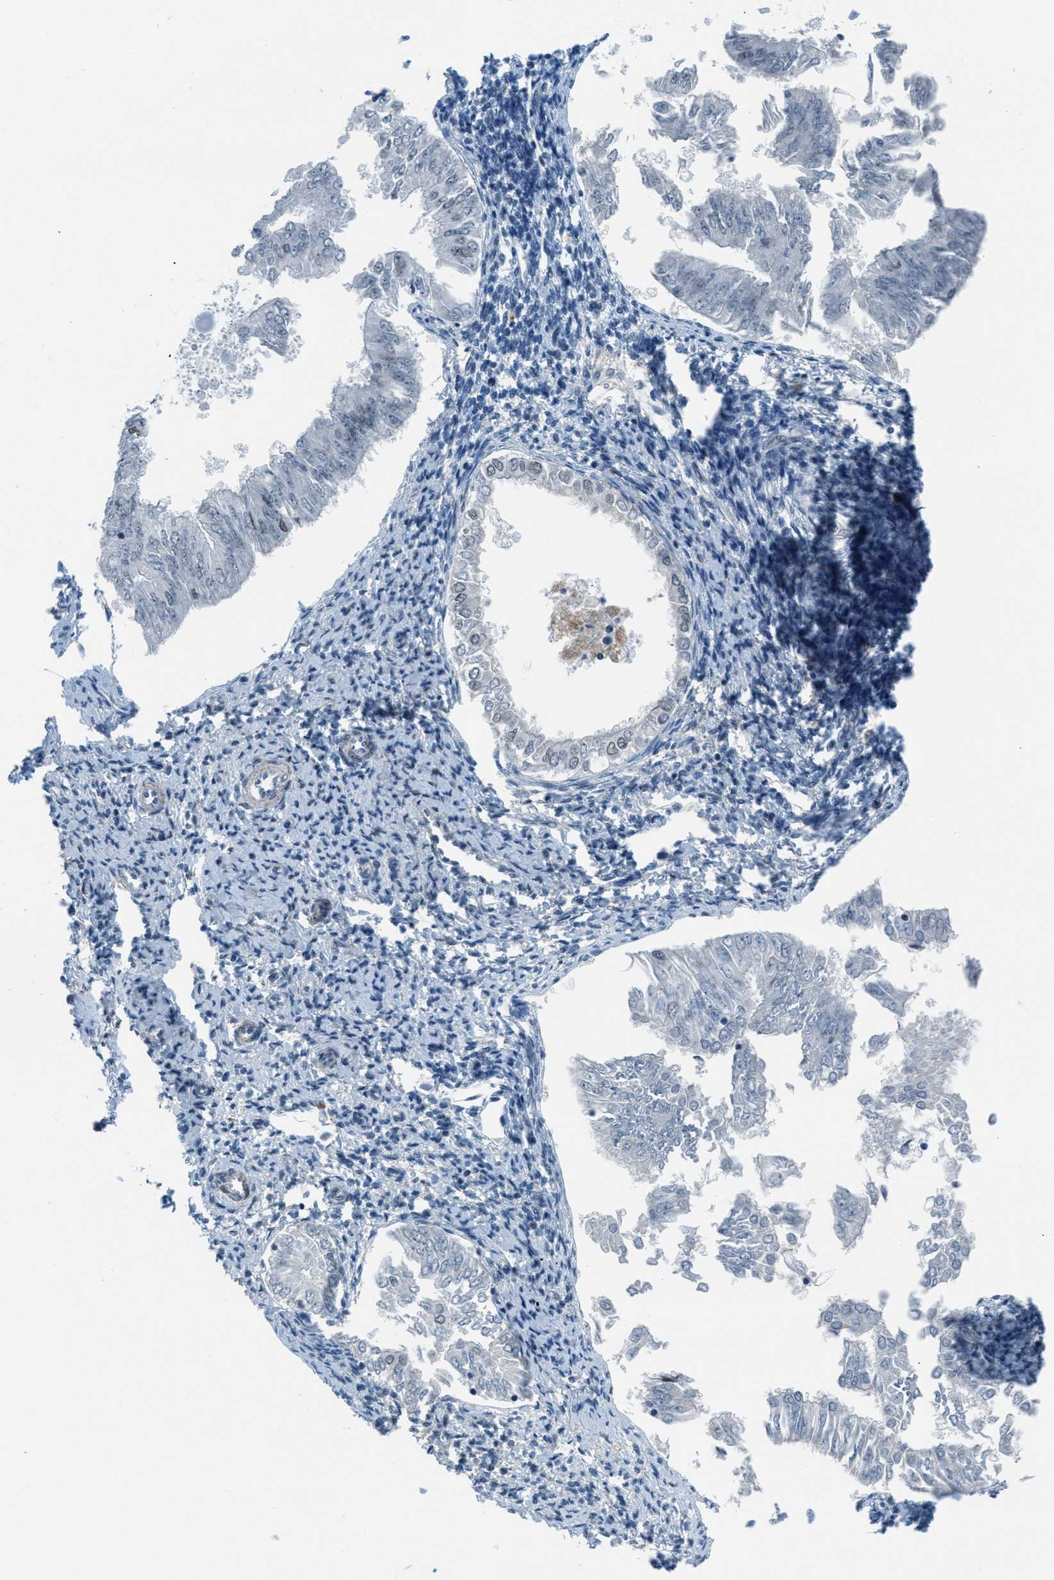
{"staining": {"intensity": "negative", "quantity": "none", "location": "none"}, "tissue": "endometrial cancer", "cell_type": "Tumor cells", "image_type": "cancer", "snomed": [{"axis": "morphology", "description": "Adenocarcinoma, NOS"}, {"axis": "topography", "description": "Endometrium"}], "caption": "An IHC histopathology image of adenocarcinoma (endometrial) is shown. There is no staining in tumor cells of adenocarcinoma (endometrial).", "gene": "ZDHHC23", "patient": {"sex": "female", "age": 53}}